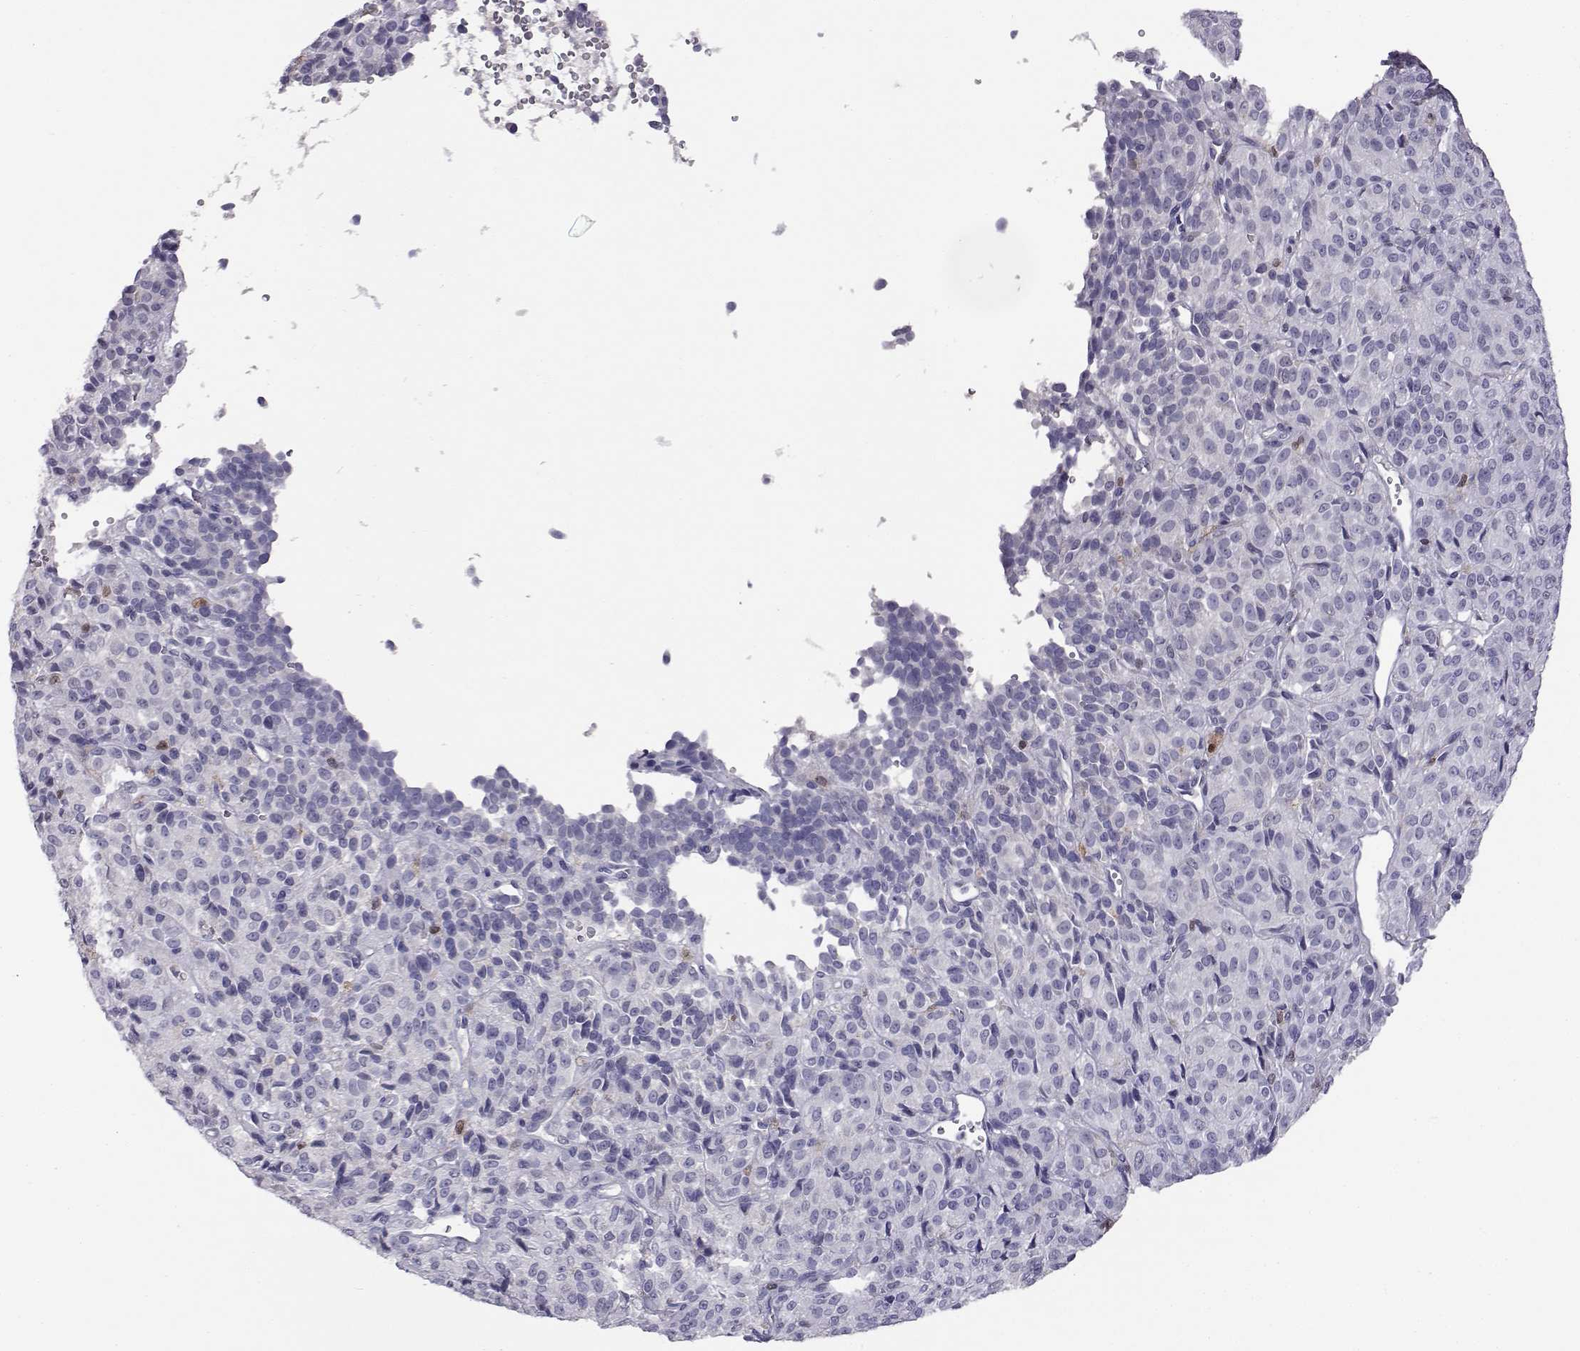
{"staining": {"intensity": "negative", "quantity": "none", "location": "none"}, "tissue": "melanoma", "cell_type": "Tumor cells", "image_type": "cancer", "snomed": [{"axis": "morphology", "description": "Malignant melanoma, Metastatic site"}, {"axis": "topography", "description": "Brain"}], "caption": "Immunohistochemistry histopathology image of melanoma stained for a protein (brown), which demonstrates no expression in tumor cells.", "gene": "AKR1B1", "patient": {"sex": "female", "age": 56}}